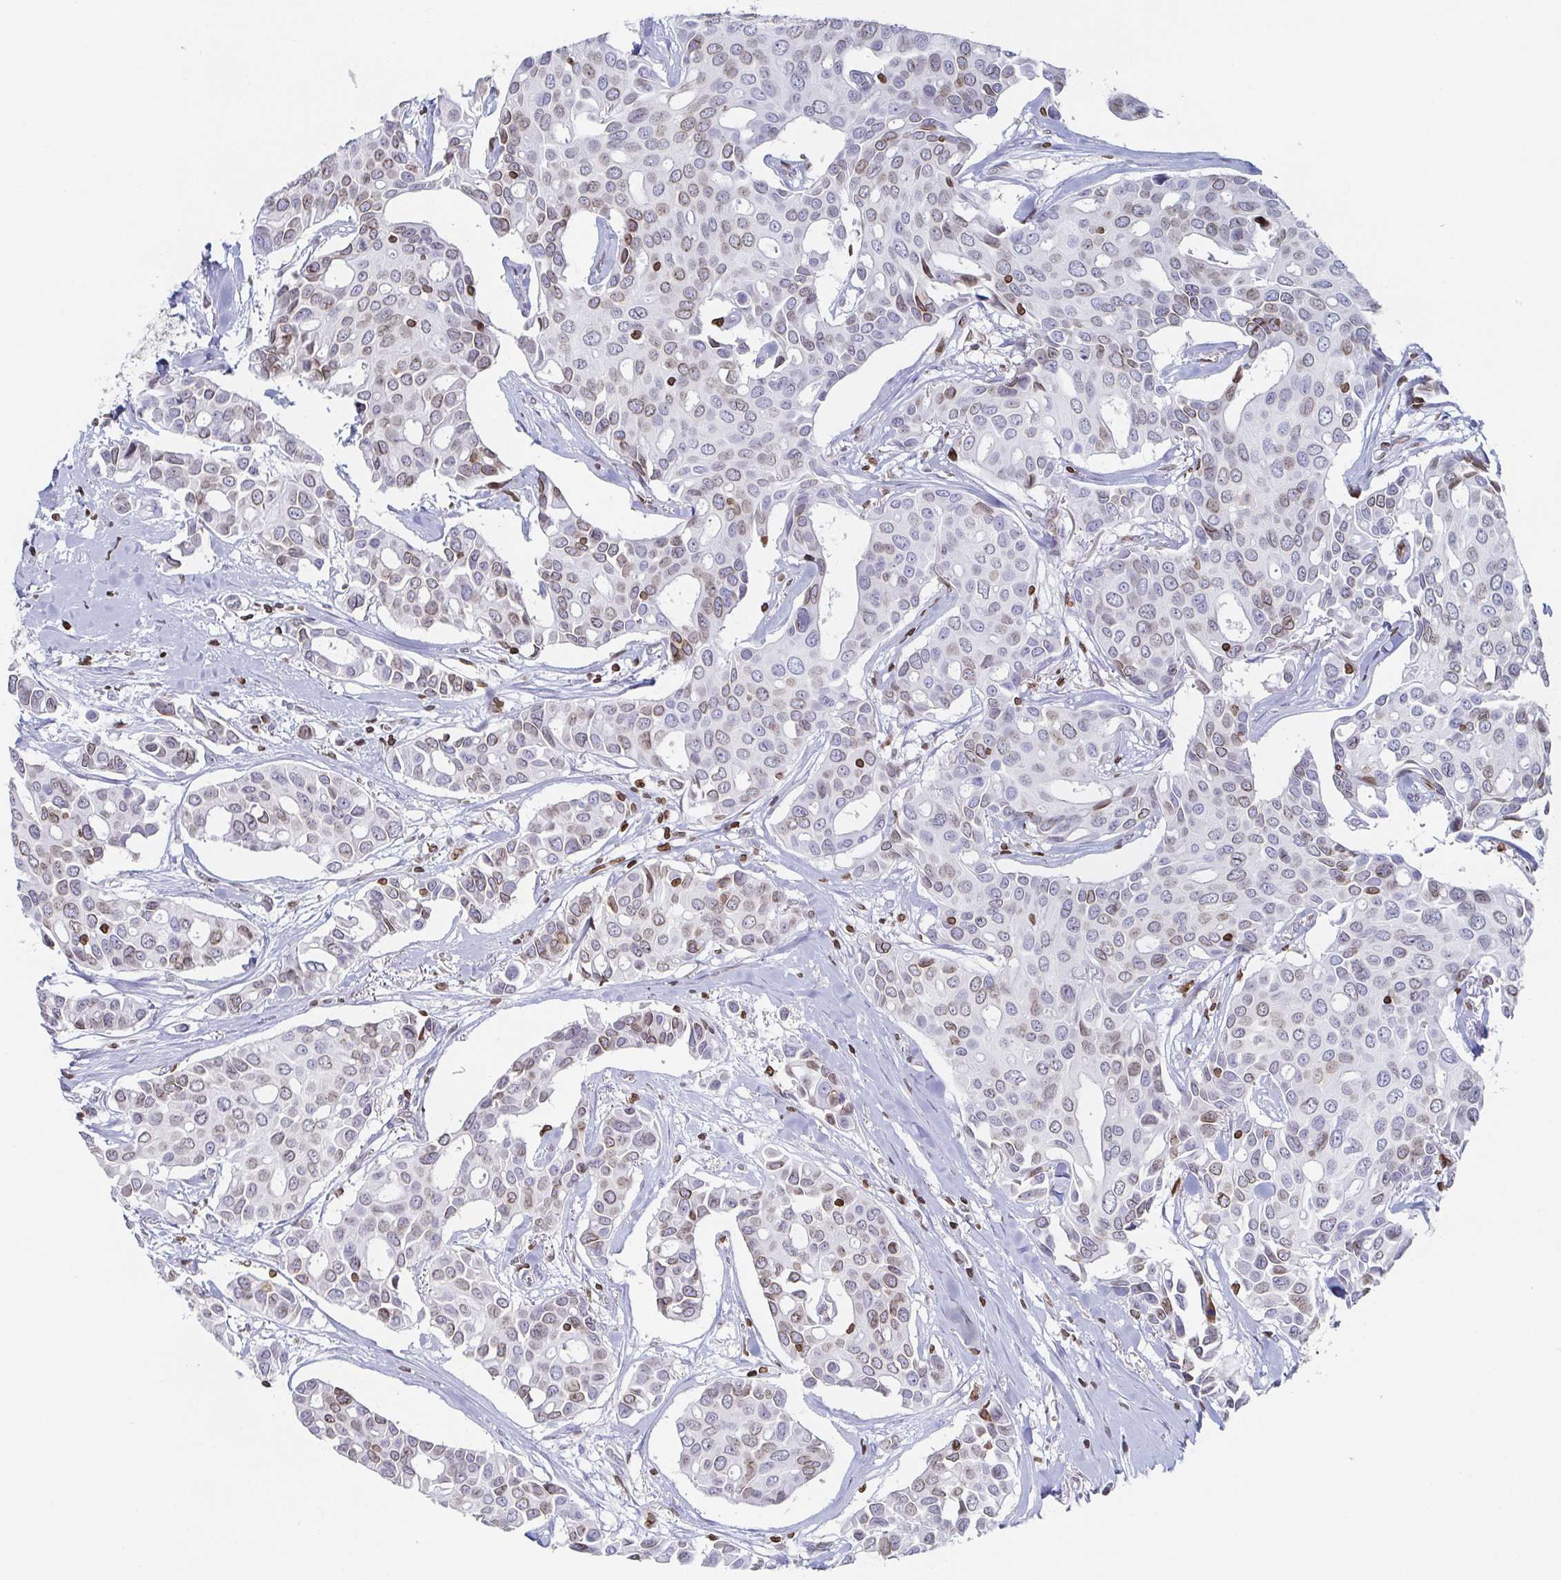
{"staining": {"intensity": "weak", "quantity": "25%-75%", "location": "cytoplasmic/membranous,nuclear"}, "tissue": "breast cancer", "cell_type": "Tumor cells", "image_type": "cancer", "snomed": [{"axis": "morphology", "description": "Duct carcinoma"}, {"axis": "topography", "description": "Breast"}], "caption": "Breast cancer stained with immunohistochemistry (IHC) reveals weak cytoplasmic/membranous and nuclear expression in approximately 25%-75% of tumor cells. Immunohistochemistry stains the protein of interest in brown and the nuclei are stained blue.", "gene": "BTBD7", "patient": {"sex": "female", "age": 54}}